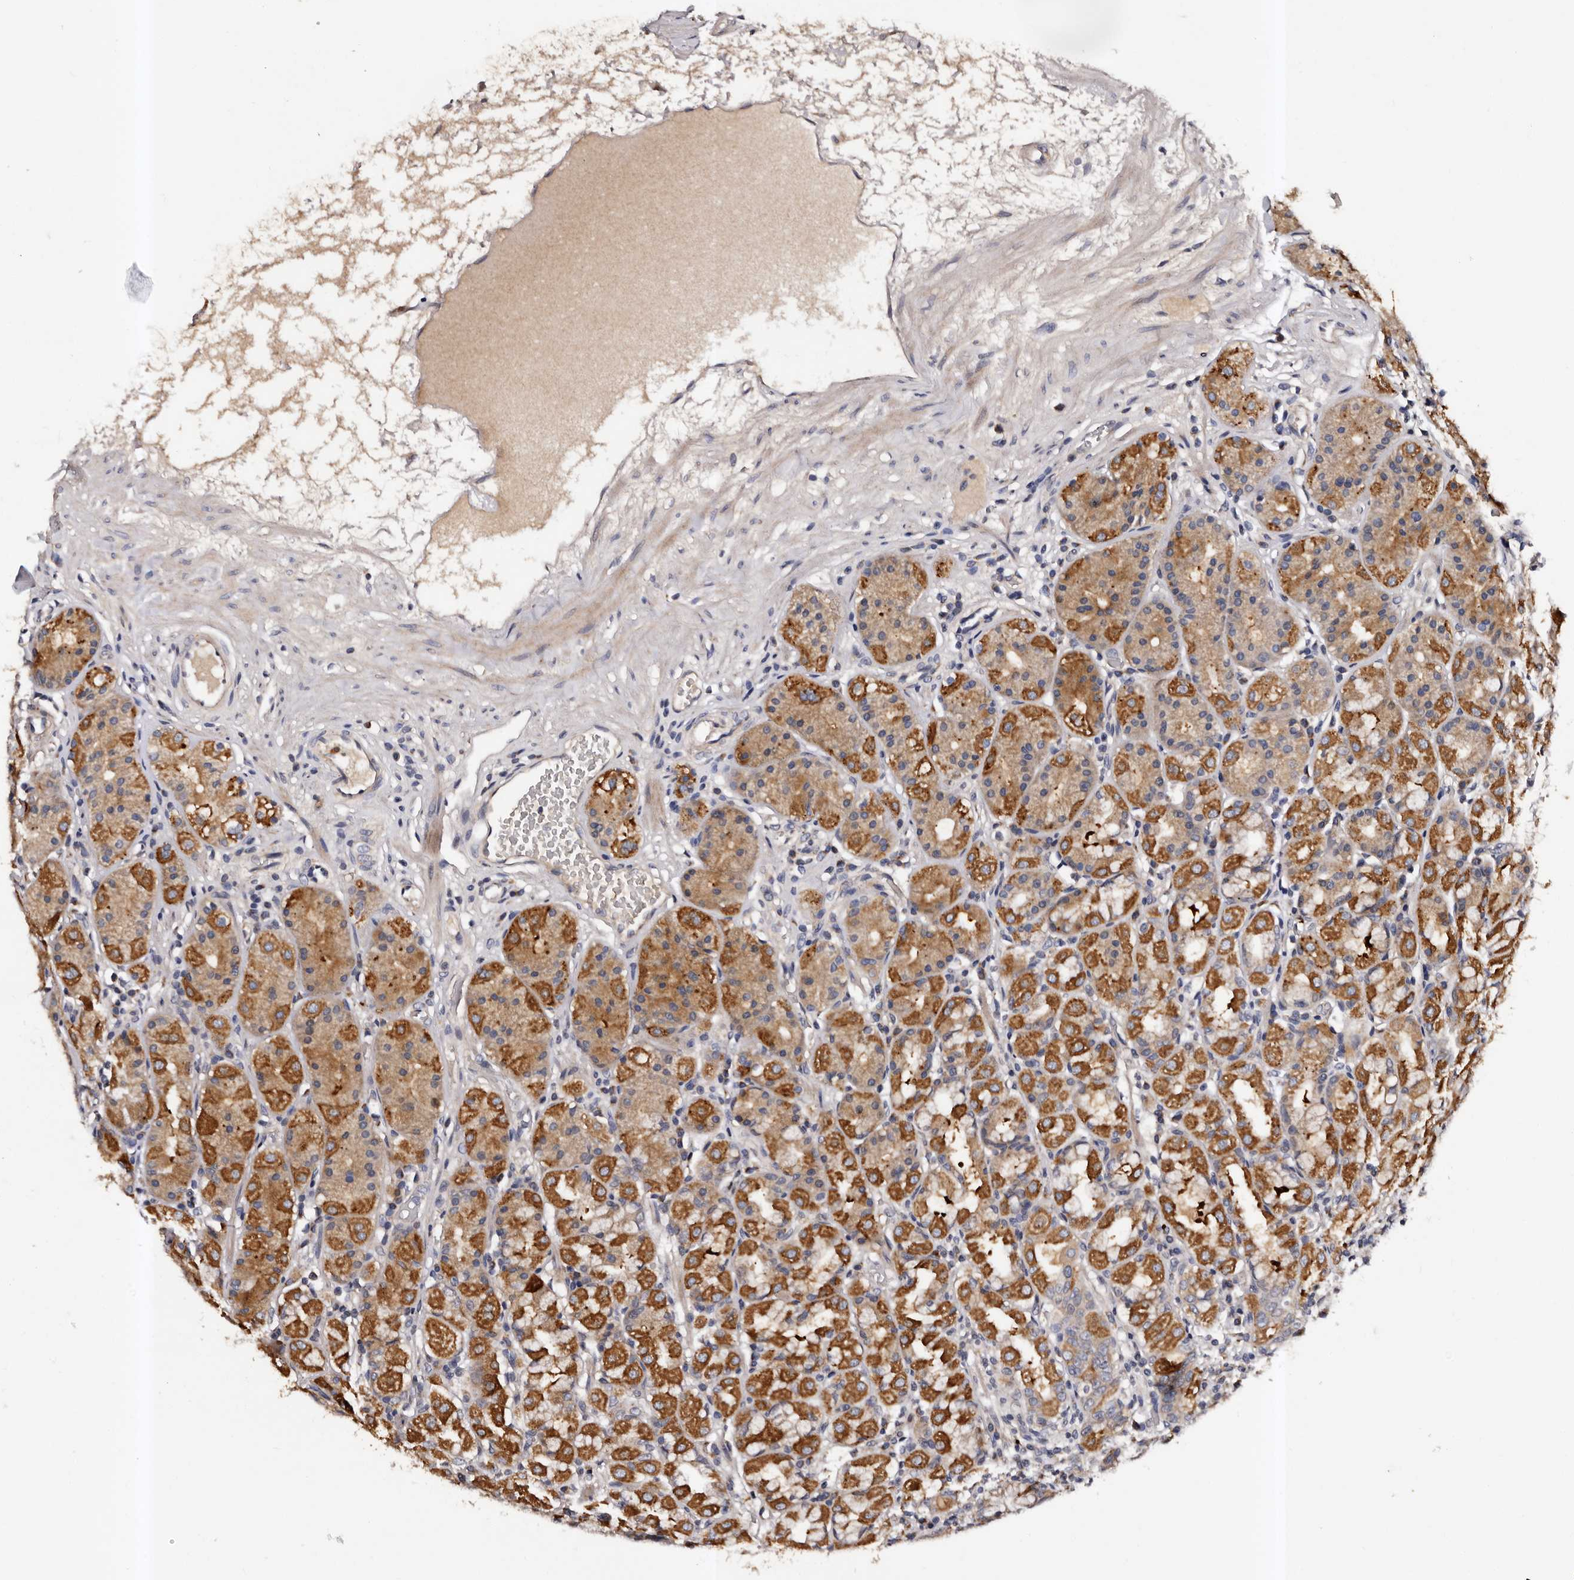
{"staining": {"intensity": "moderate", "quantity": ">75%", "location": "cytoplasmic/membranous"}, "tissue": "stomach", "cell_type": "Glandular cells", "image_type": "normal", "snomed": [{"axis": "morphology", "description": "Normal tissue, NOS"}, {"axis": "topography", "description": "Stomach, lower"}], "caption": "Stomach stained with a brown dye demonstrates moderate cytoplasmic/membranous positive positivity in approximately >75% of glandular cells.", "gene": "ADCK5", "patient": {"sex": "female", "age": 56}}